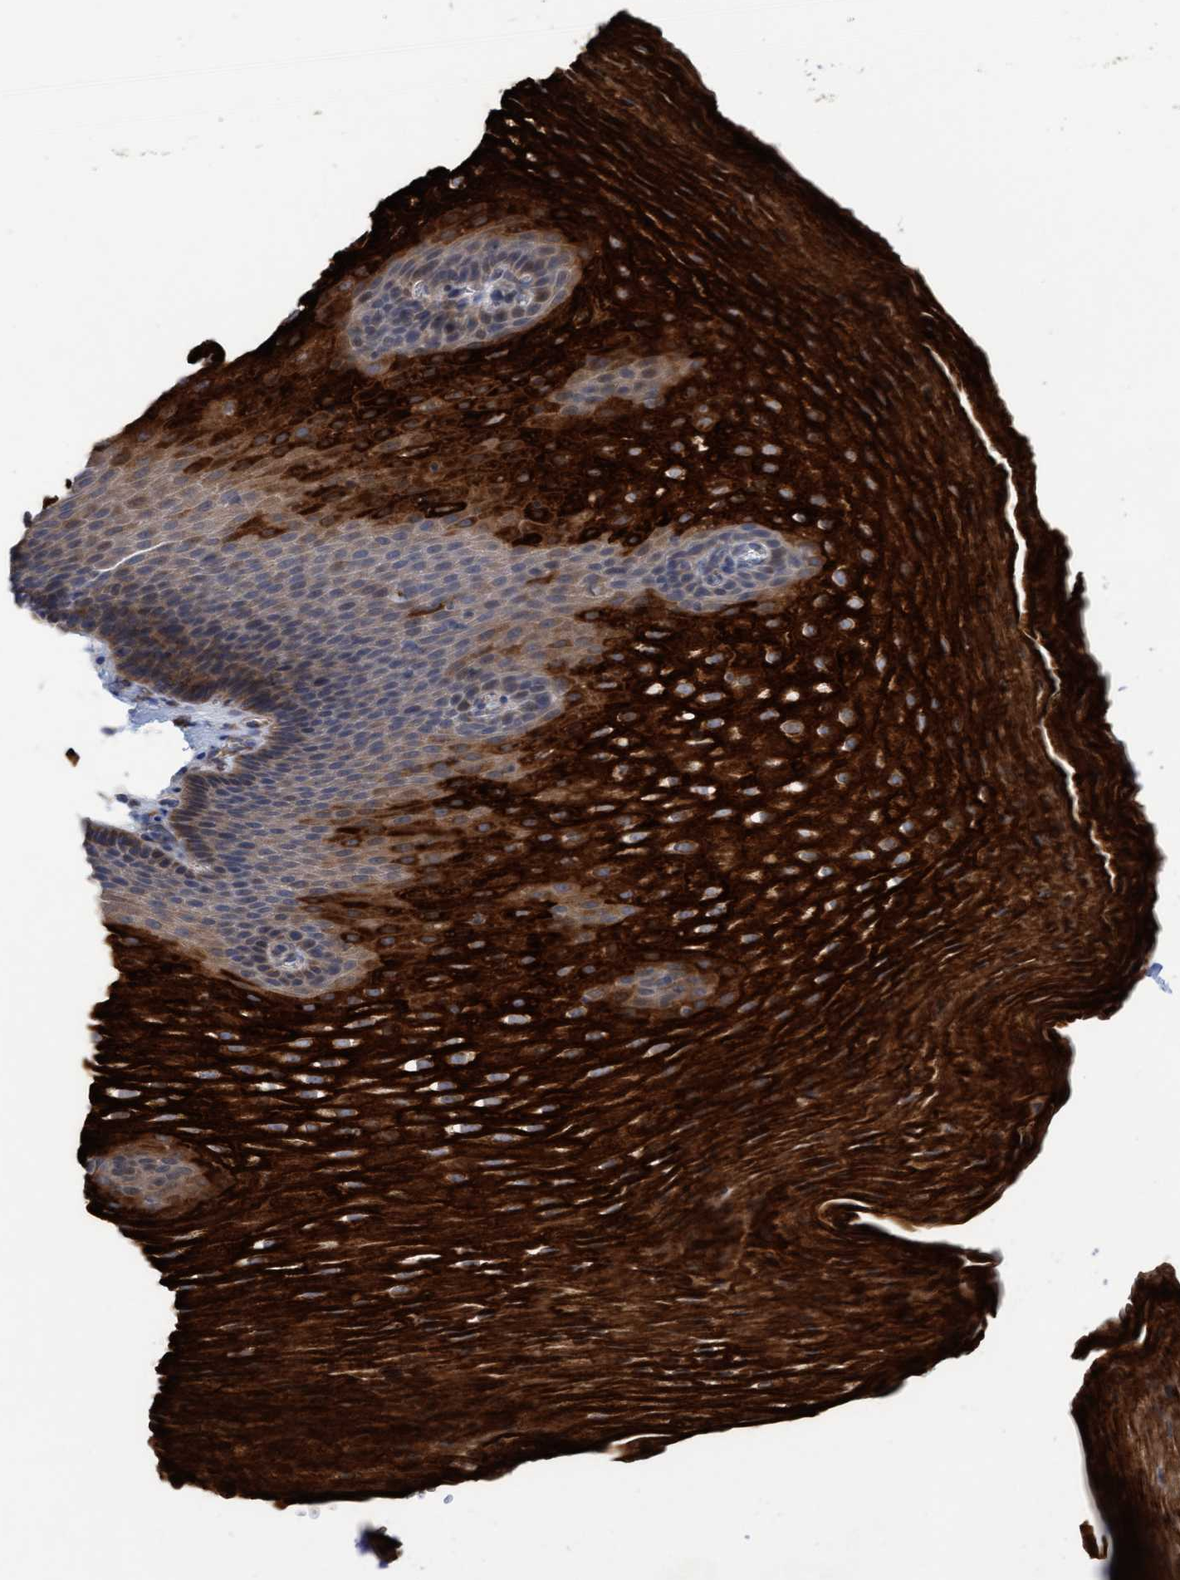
{"staining": {"intensity": "strong", "quantity": ">75%", "location": "cytoplasmic/membranous"}, "tissue": "esophagus", "cell_type": "Squamous epithelial cells", "image_type": "normal", "snomed": [{"axis": "morphology", "description": "Normal tissue, NOS"}, {"axis": "topography", "description": "Esophagus"}], "caption": "Strong cytoplasmic/membranous expression is appreciated in approximately >75% of squamous epithelial cells in normal esophagus. The staining was performed using DAB, with brown indicating positive protein expression. Nuclei are stained blue with hematoxylin.", "gene": "SLC28A3", "patient": {"sex": "male", "age": 48}}